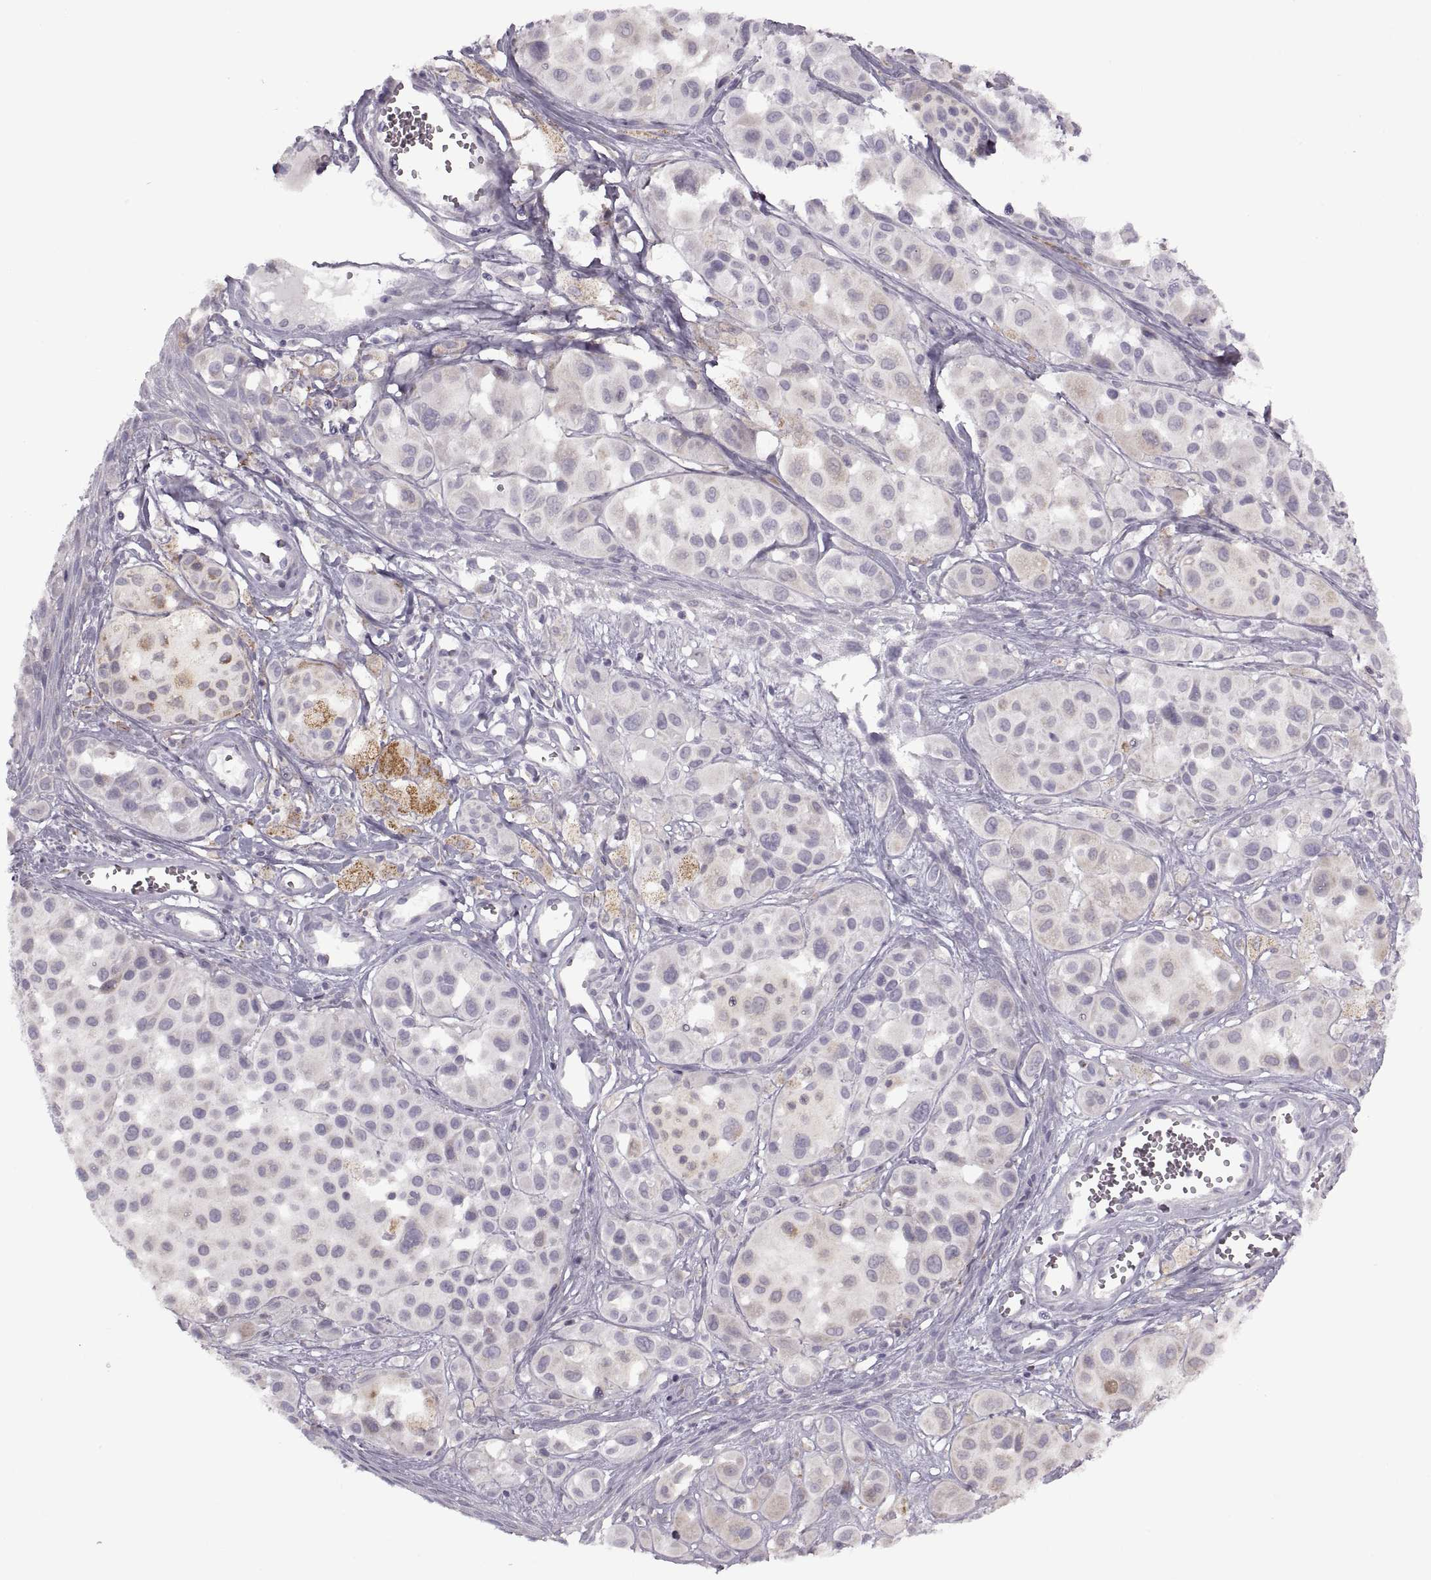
{"staining": {"intensity": "negative", "quantity": "none", "location": "none"}, "tissue": "melanoma", "cell_type": "Tumor cells", "image_type": "cancer", "snomed": [{"axis": "morphology", "description": "Malignant melanoma, NOS"}, {"axis": "topography", "description": "Skin"}], "caption": "The immunohistochemistry histopathology image has no significant staining in tumor cells of malignant melanoma tissue.", "gene": "PIERCE1", "patient": {"sex": "male", "age": 77}}